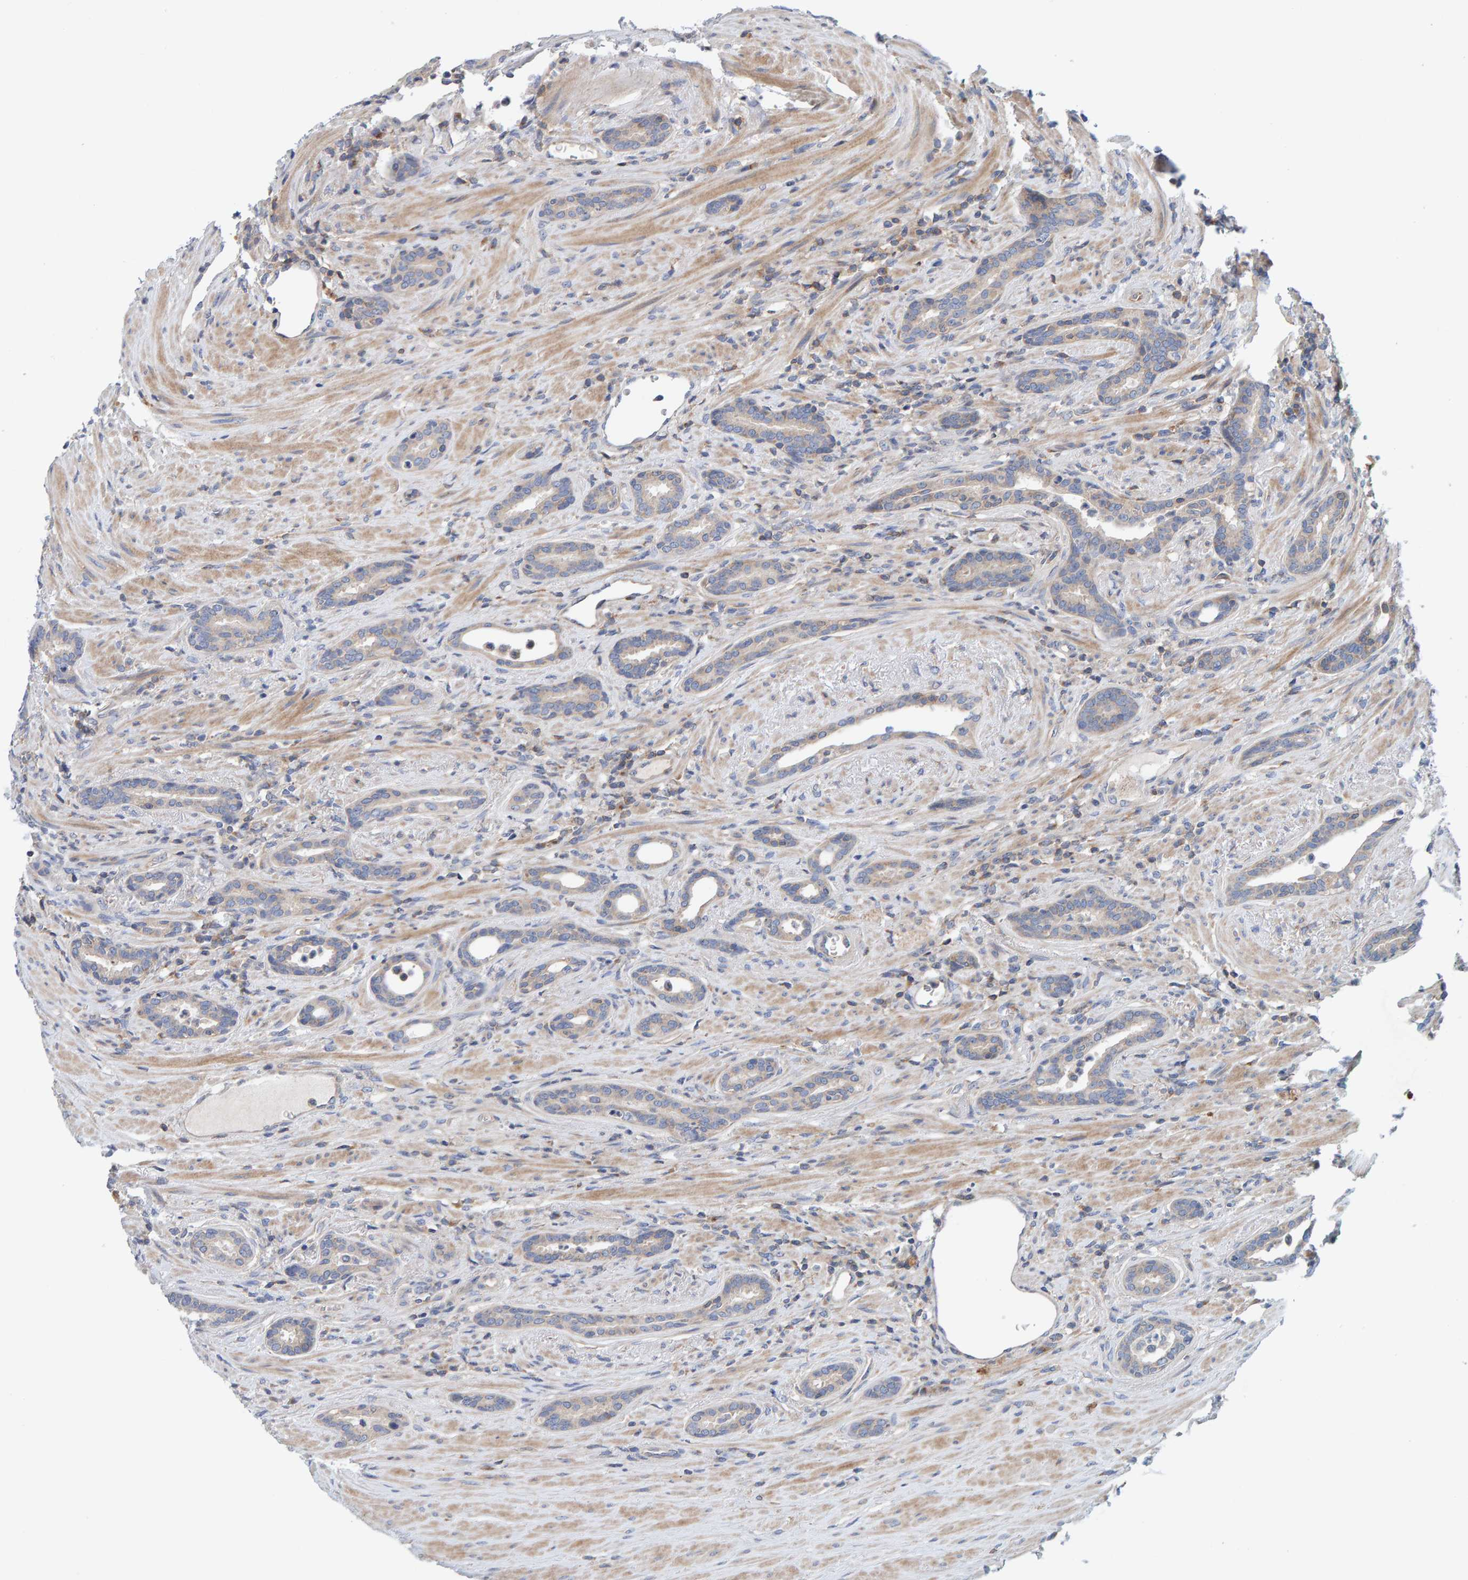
{"staining": {"intensity": "moderate", "quantity": "<25%", "location": "cytoplasmic/membranous"}, "tissue": "prostate cancer", "cell_type": "Tumor cells", "image_type": "cancer", "snomed": [{"axis": "morphology", "description": "Adenocarcinoma, High grade"}, {"axis": "topography", "description": "Prostate"}], "caption": "Immunohistochemistry of prostate cancer shows low levels of moderate cytoplasmic/membranous positivity in approximately <25% of tumor cells.", "gene": "CCM2", "patient": {"sex": "male", "age": 71}}